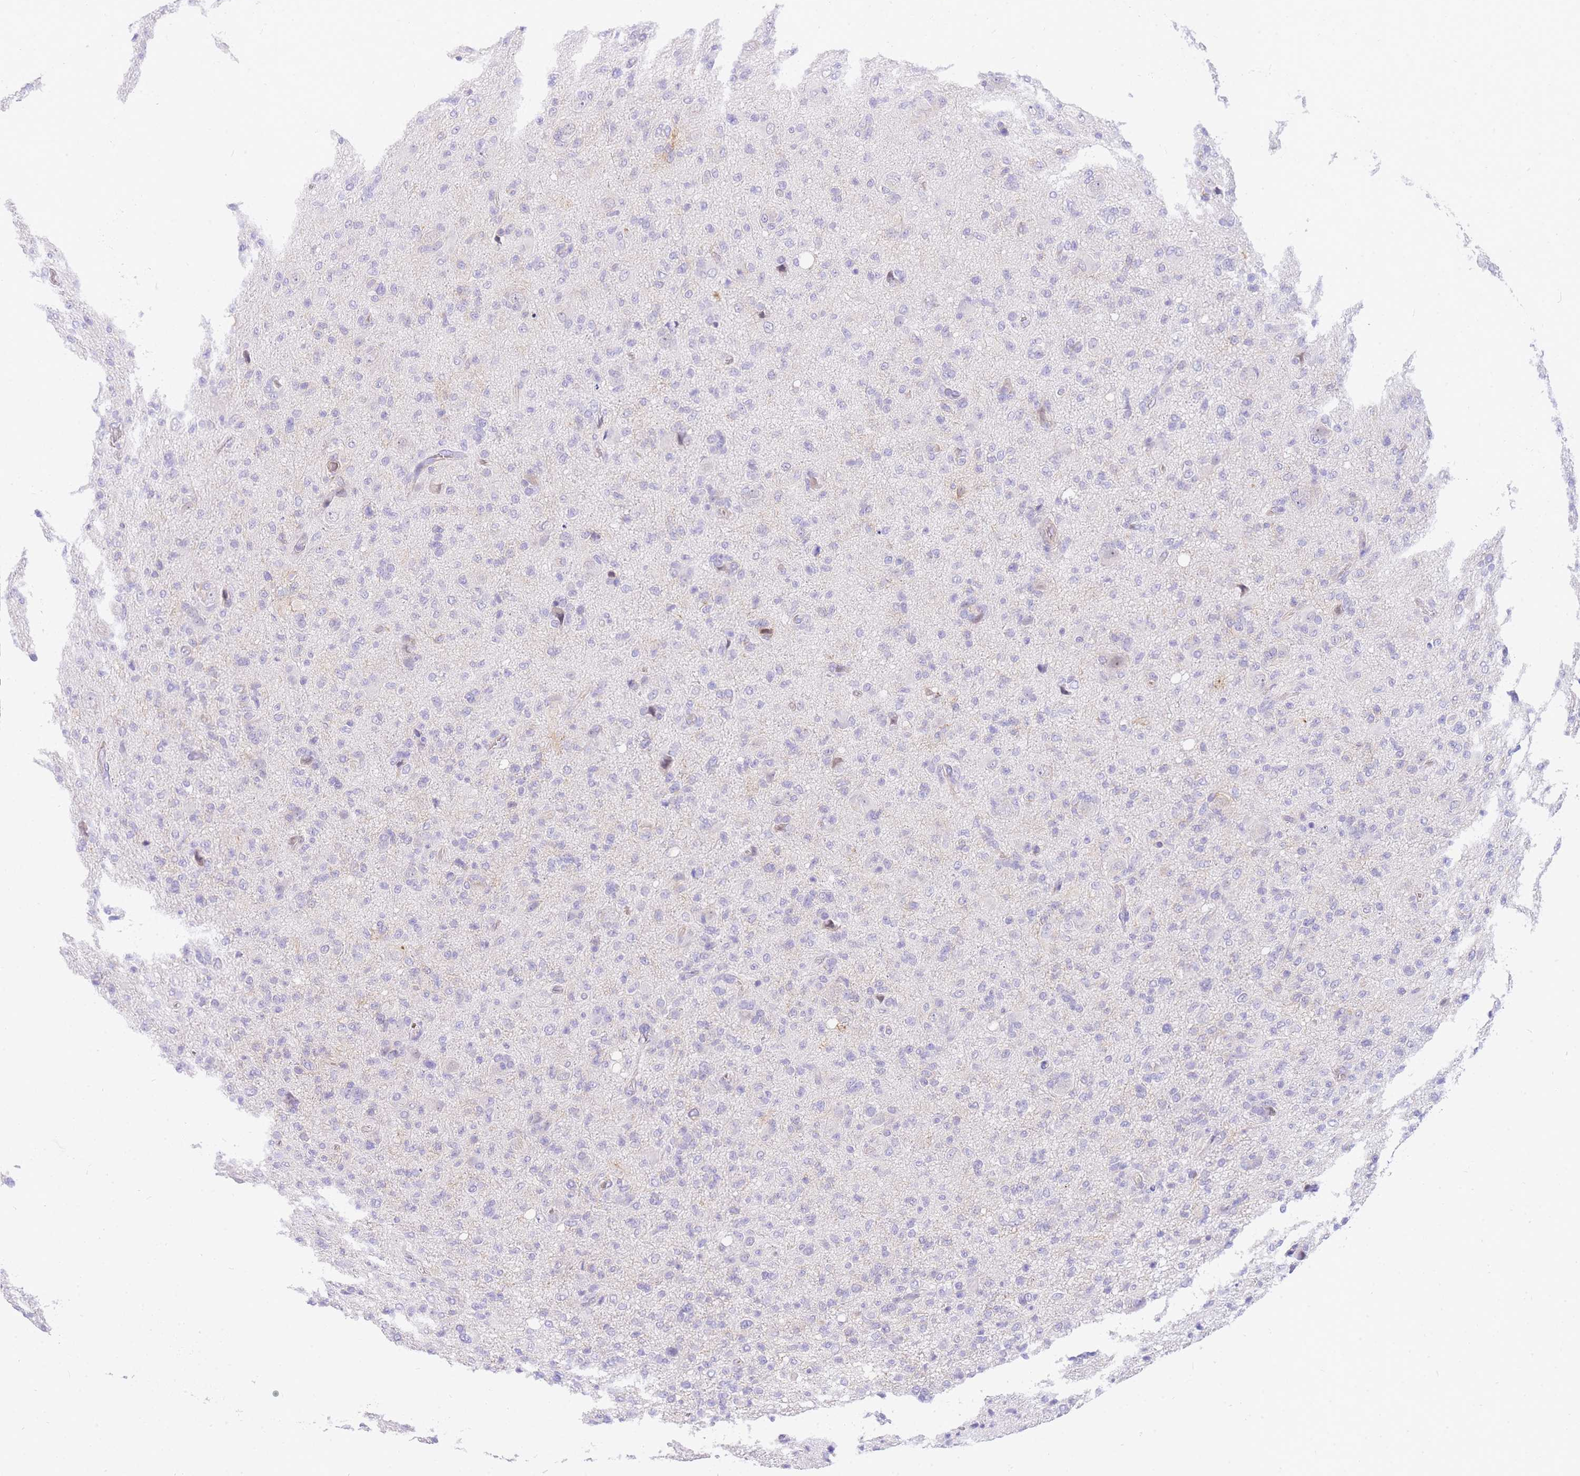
{"staining": {"intensity": "negative", "quantity": "none", "location": "none"}, "tissue": "glioma", "cell_type": "Tumor cells", "image_type": "cancer", "snomed": [{"axis": "morphology", "description": "Glioma, malignant, High grade"}, {"axis": "topography", "description": "Brain"}], "caption": "High magnification brightfield microscopy of glioma stained with DAB (brown) and counterstained with hematoxylin (blue): tumor cells show no significant expression.", "gene": "SRSF12", "patient": {"sex": "female", "age": 57}}